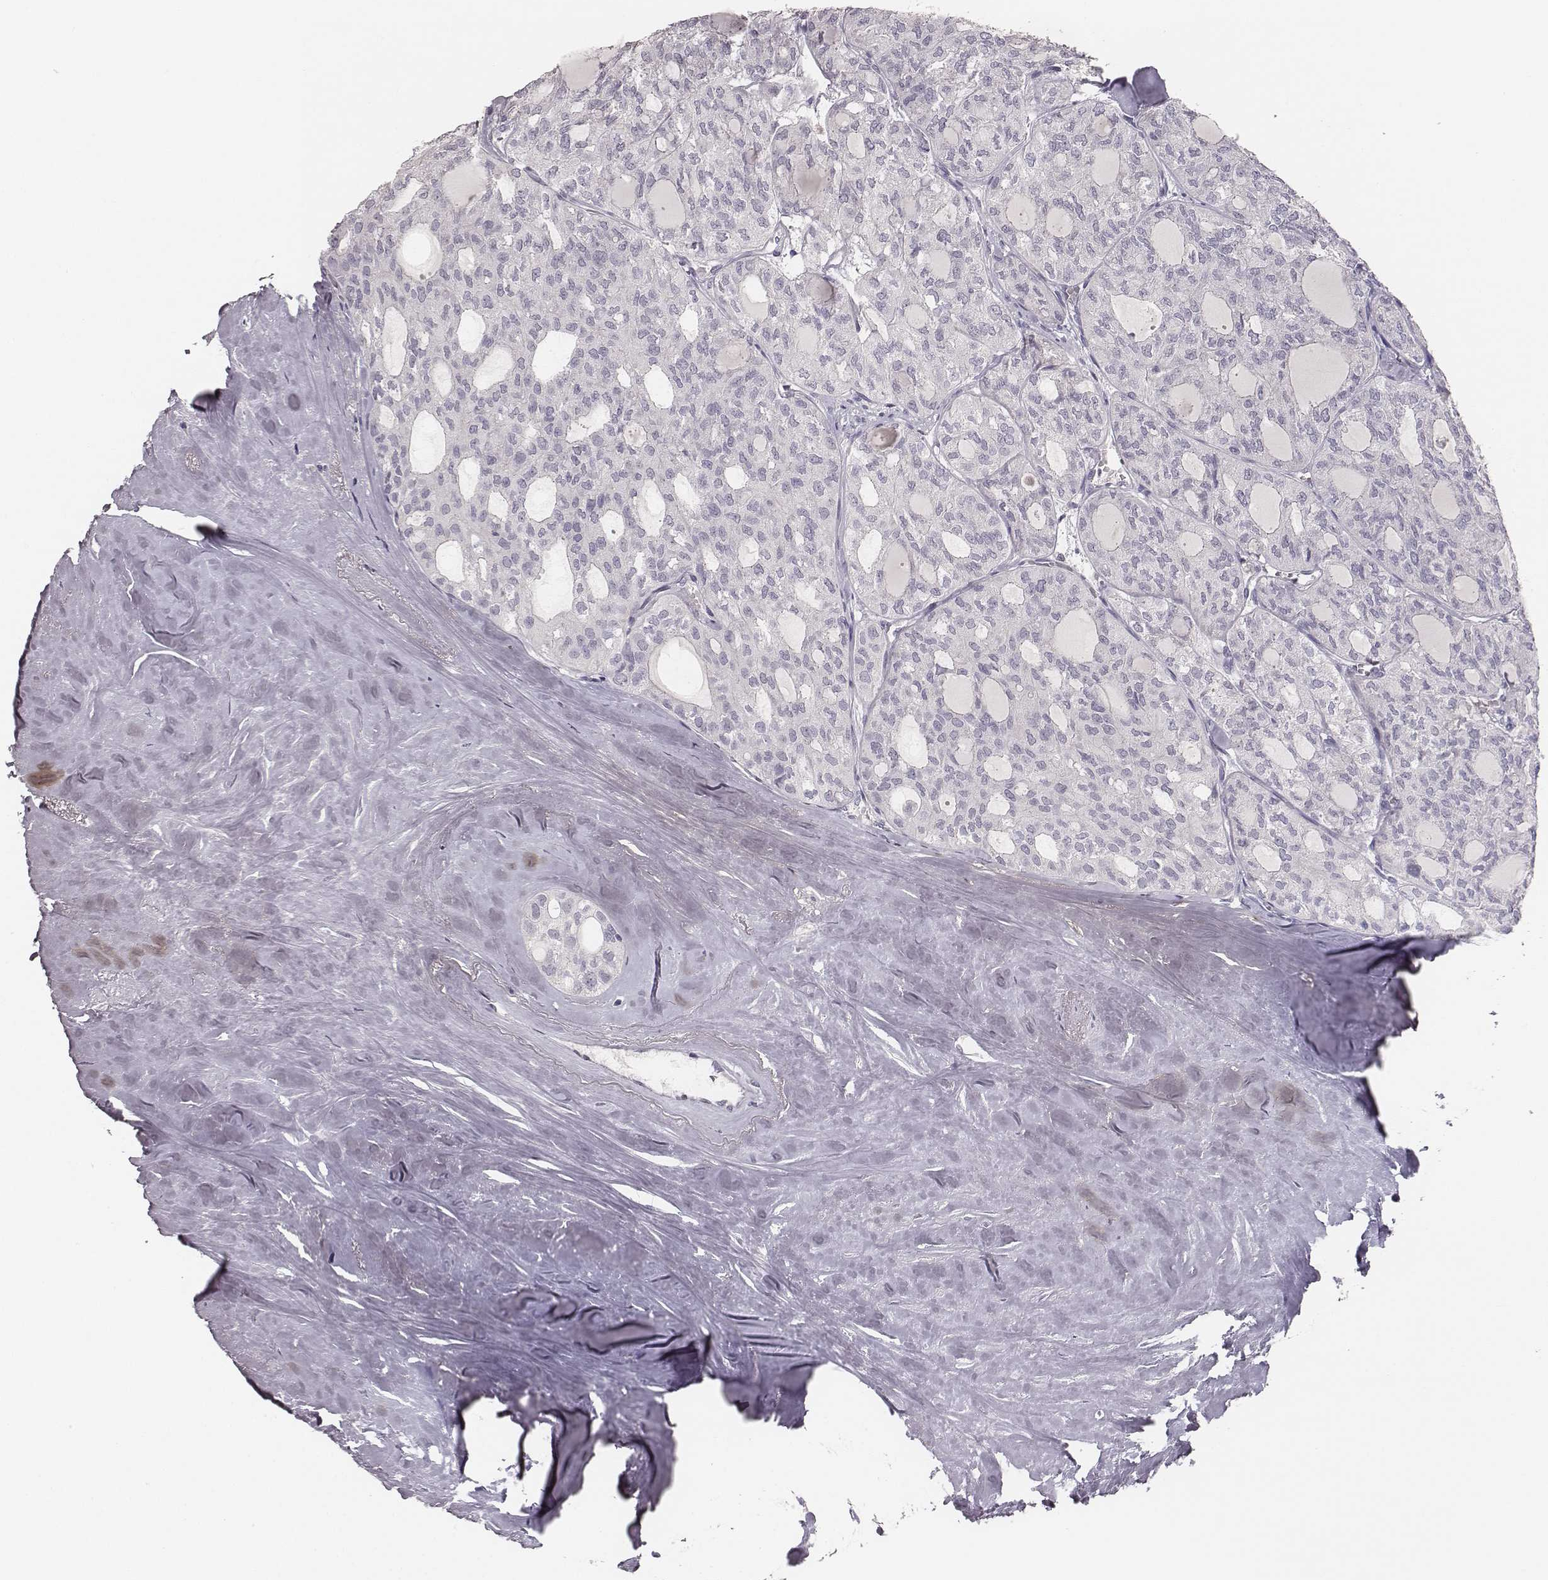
{"staining": {"intensity": "negative", "quantity": "none", "location": "none"}, "tissue": "thyroid cancer", "cell_type": "Tumor cells", "image_type": "cancer", "snomed": [{"axis": "morphology", "description": "Follicular adenoma carcinoma, NOS"}, {"axis": "topography", "description": "Thyroid gland"}], "caption": "High magnification brightfield microscopy of thyroid cancer (follicular adenoma carcinoma) stained with DAB (brown) and counterstained with hematoxylin (blue): tumor cells show no significant positivity. (Immunohistochemistry (ihc), brightfield microscopy, high magnification).", "gene": "MYH6", "patient": {"sex": "male", "age": 75}}